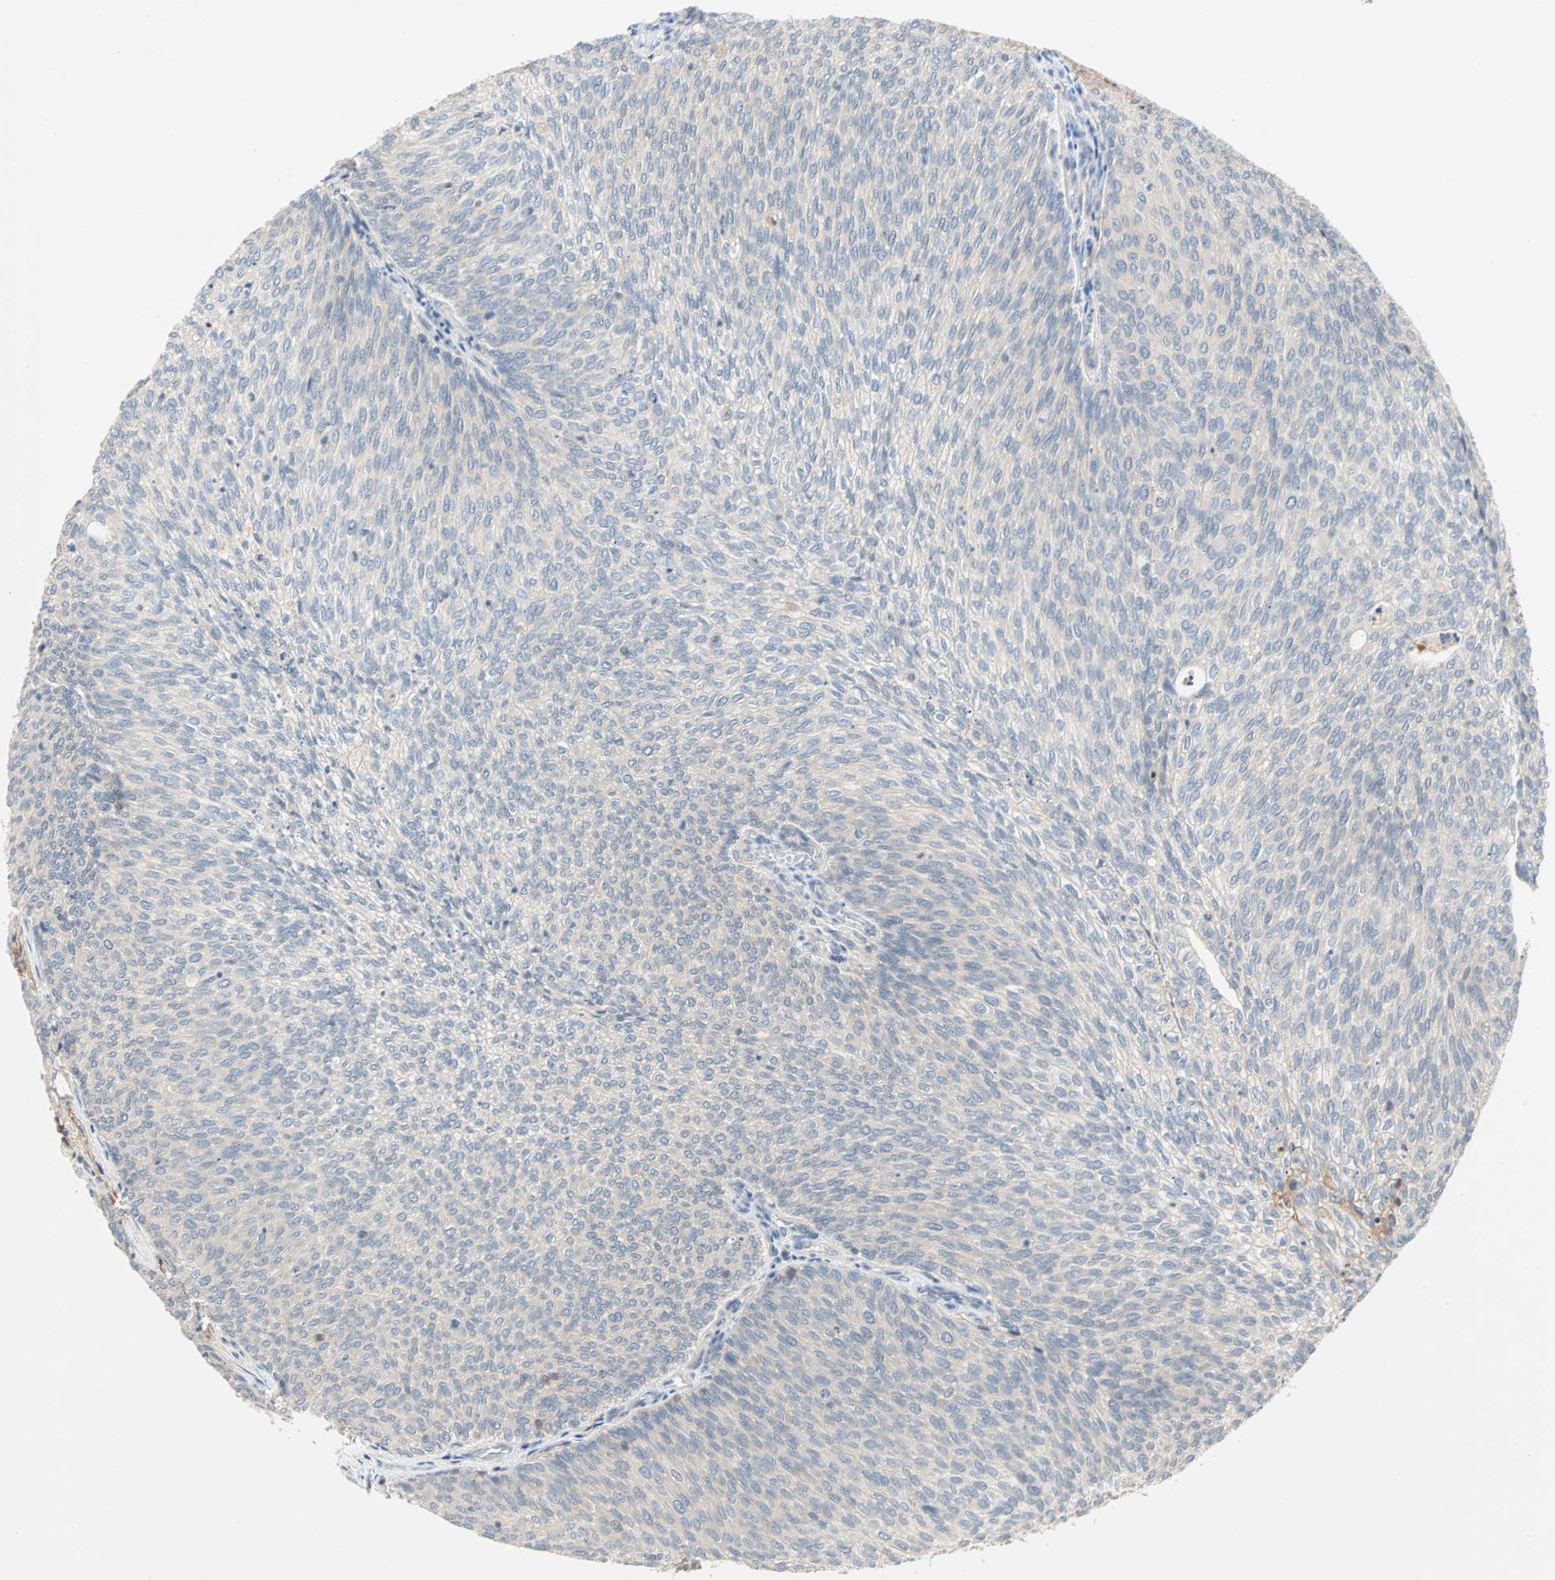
{"staining": {"intensity": "negative", "quantity": "none", "location": "none"}, "tissue": "urothelial cancer", "cell_type": "Tumor cells", "image_type": "cancer", "snomed": [{"axis": "morphology", "description": "Urothelial carcinoma, Low grade"}, {"axis": "topography", "description": "Urinary bladder"}], "caption": "DAB (3,3'-diaminobenzidine) immunohistochemical staining of human urothelial cancer reveals no significant staining in tumor cells.", "gene": "MAP4K1", "patient": {"sex": "female", "age": 79}}